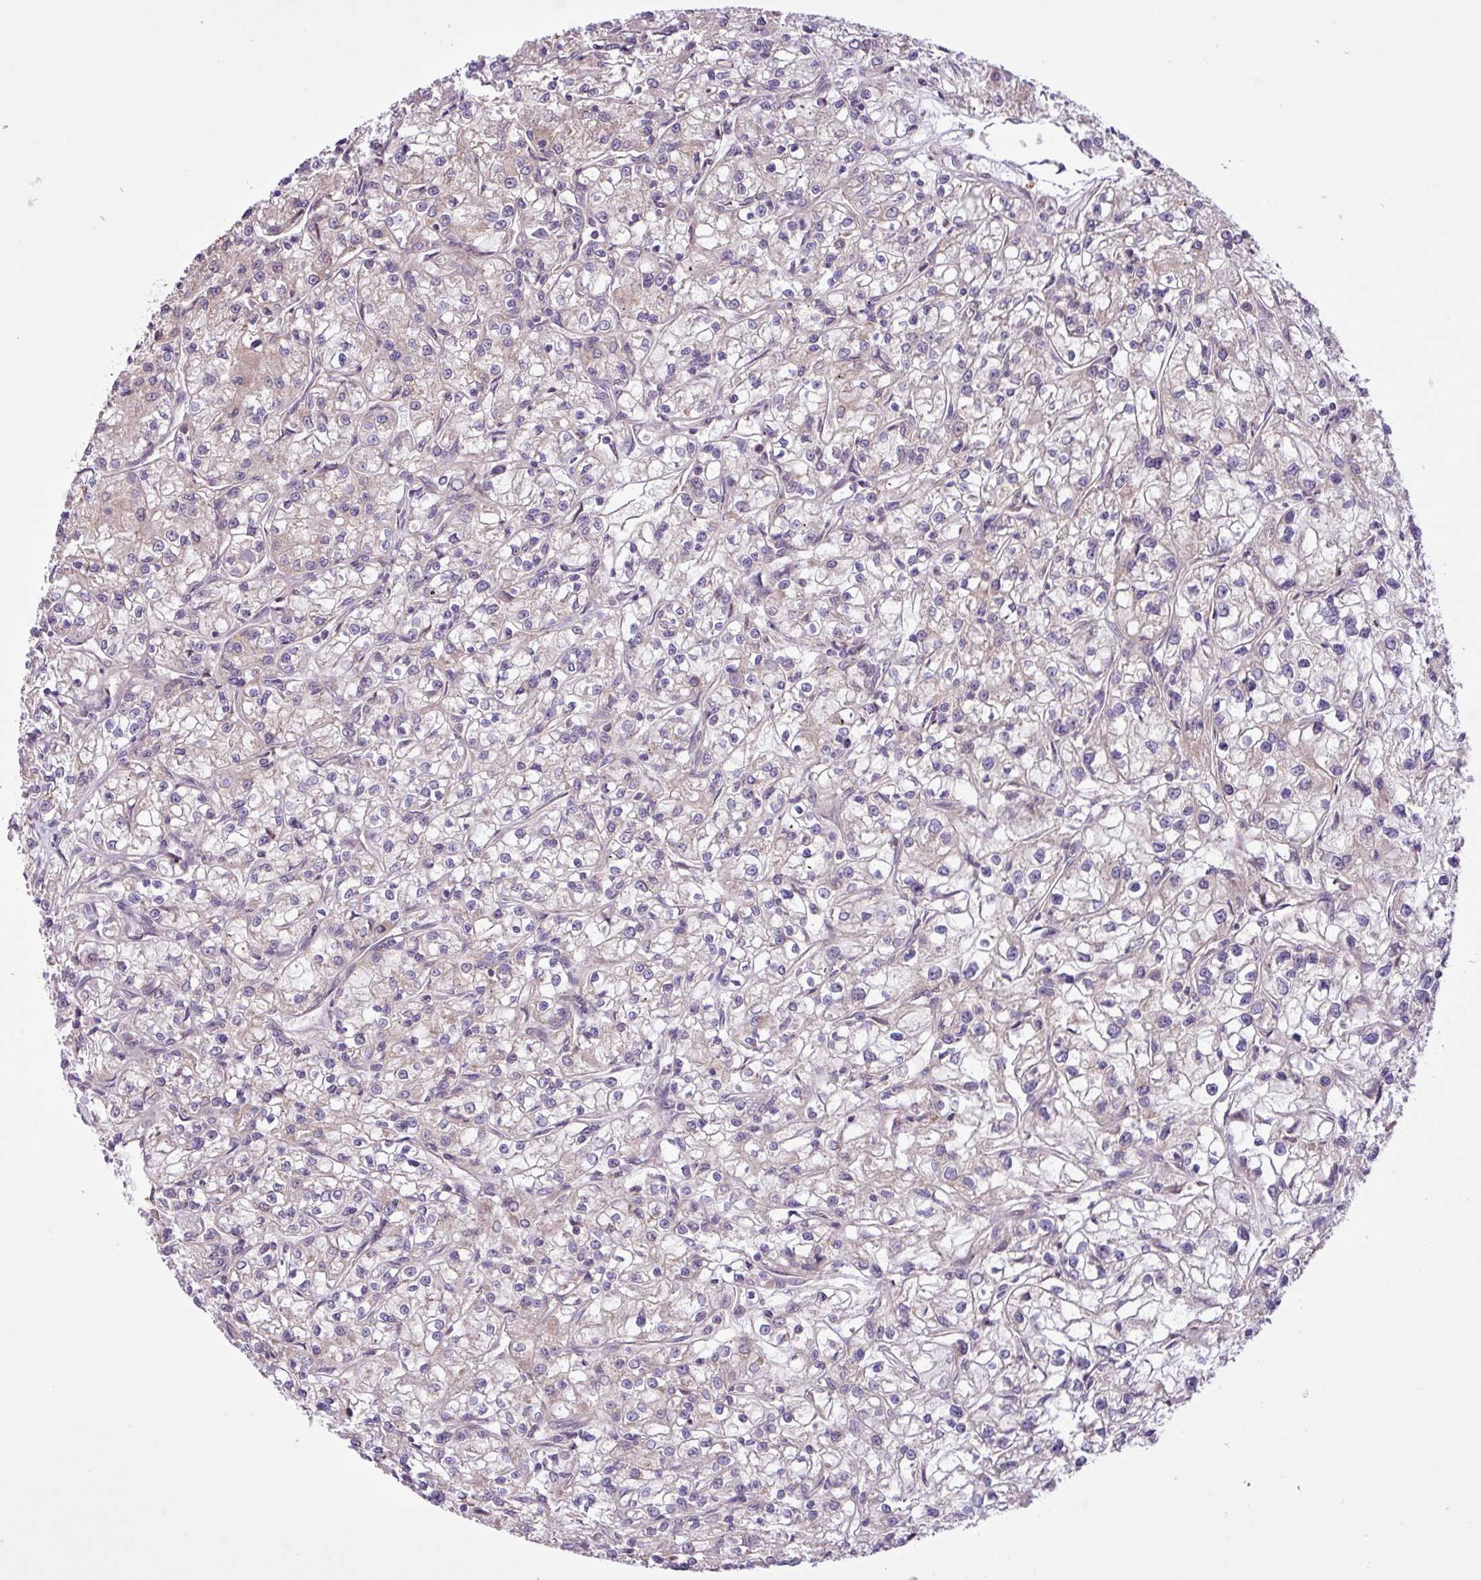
{"staining": {"intensity": "weak", "quantity": "<25%", "location": "cytoplasmic/membranous"}, "tissue": "renal cancer", "cell_type": "Tumor cells", "image_type": "cancer", "snomed": [{"axis": "morphology", "description": "Adenocarcinoma, NOS"}, {"axis": "topography", "description": "Kidney"}], "caption": "Tumor cells show no significant staining in renal cancer.", "gene": "TIMM10B", "patient": {"sex": "female", "age": 59}}